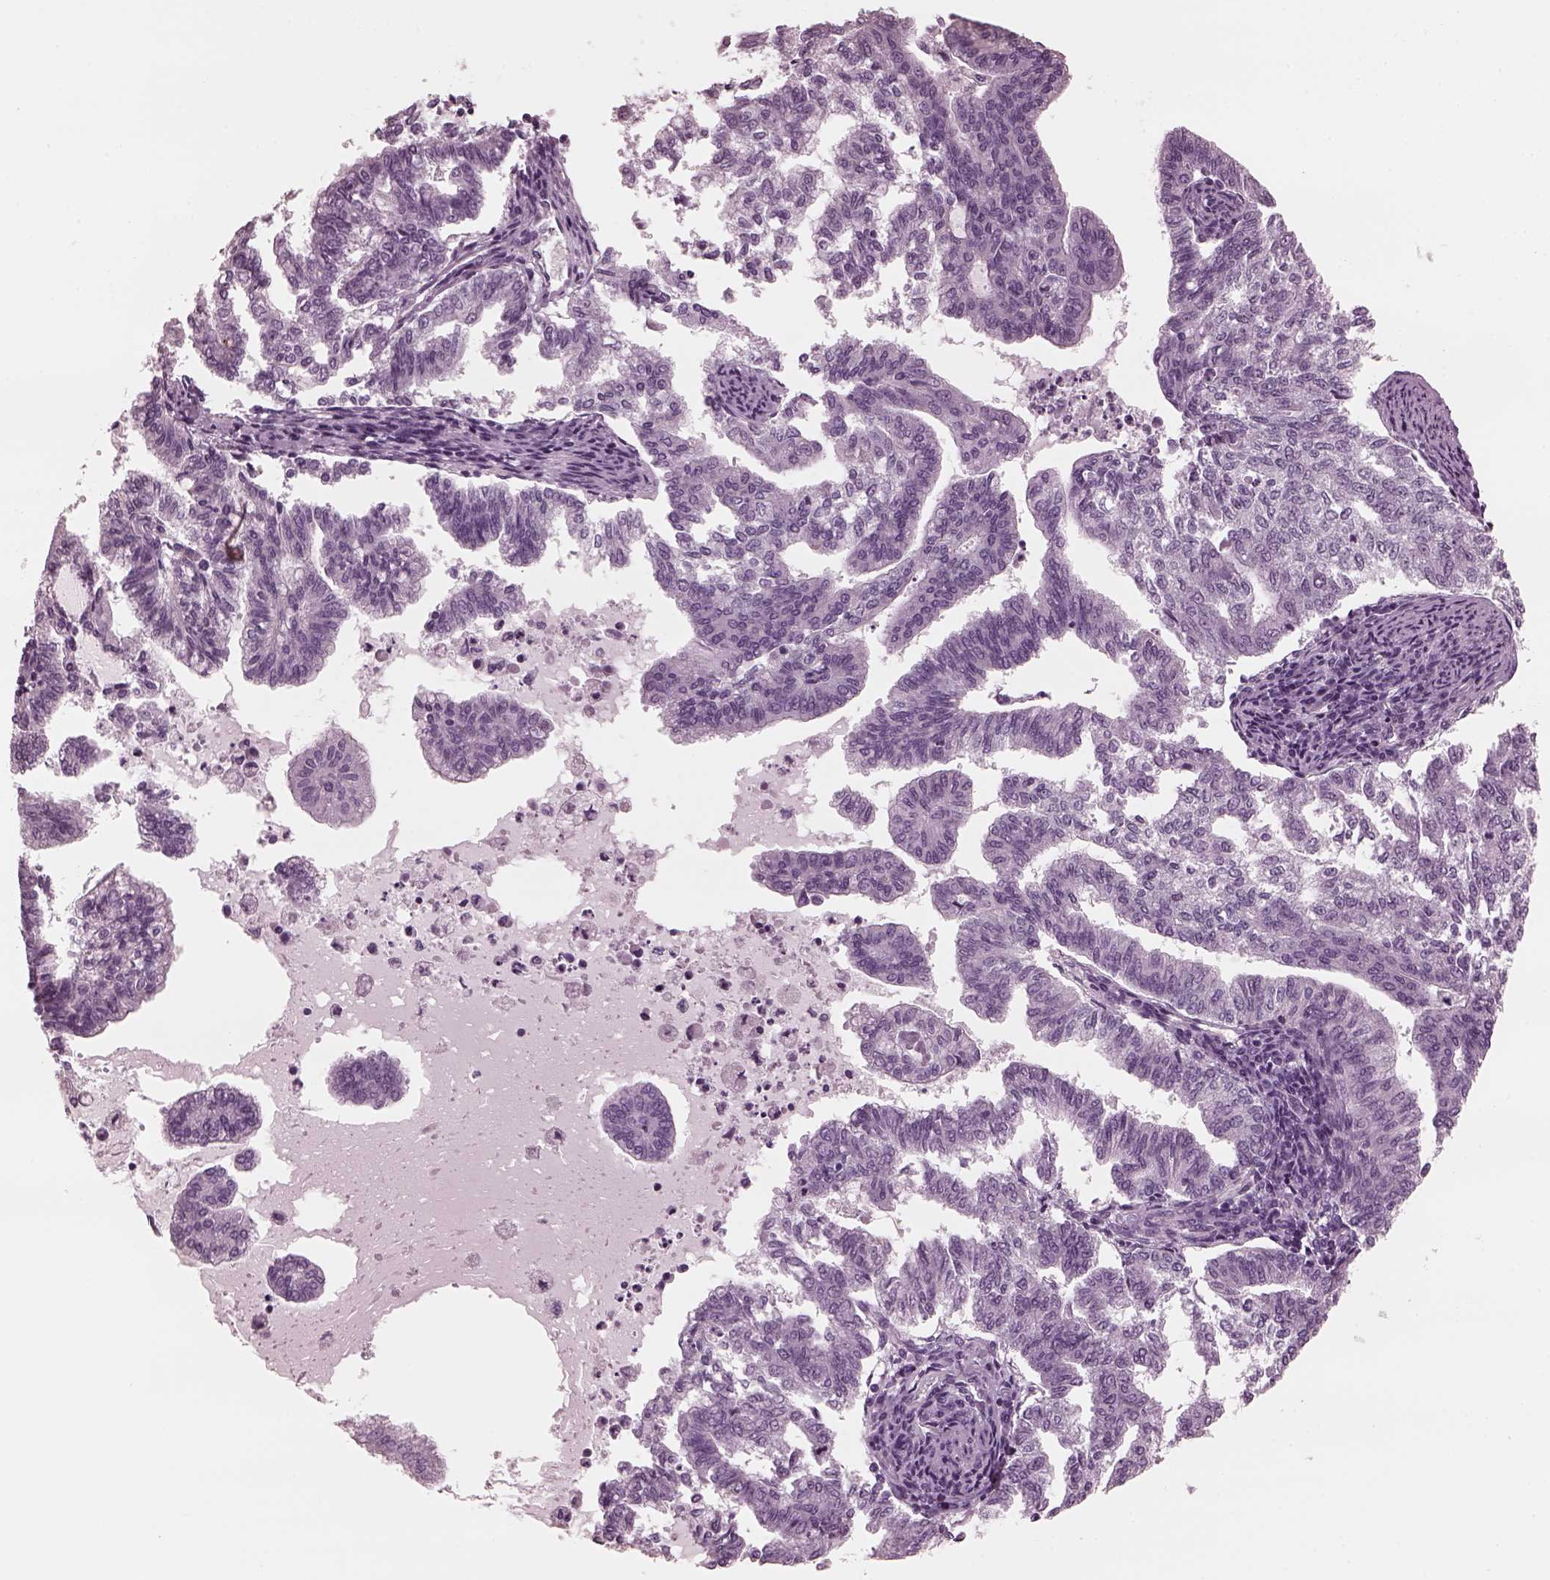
{"staining": {"intensity": "negative", "quantity": "none", "location": "none"}, "tissue": "endometrial cancer", "cell_type": "Tumor cells", "image_type": "cancer", "snomed": [{"axis": "morphology", "description": "Adenocarcinoma, NOS"}, {"axis": "topography", "description": "Endometrium"}], "caption": "Immunohistochemical staining of human endometrial cancer shows no significant staining in tumor cells.", "gene": "CGA", "patient": {"sex": "female", "age": 79}}